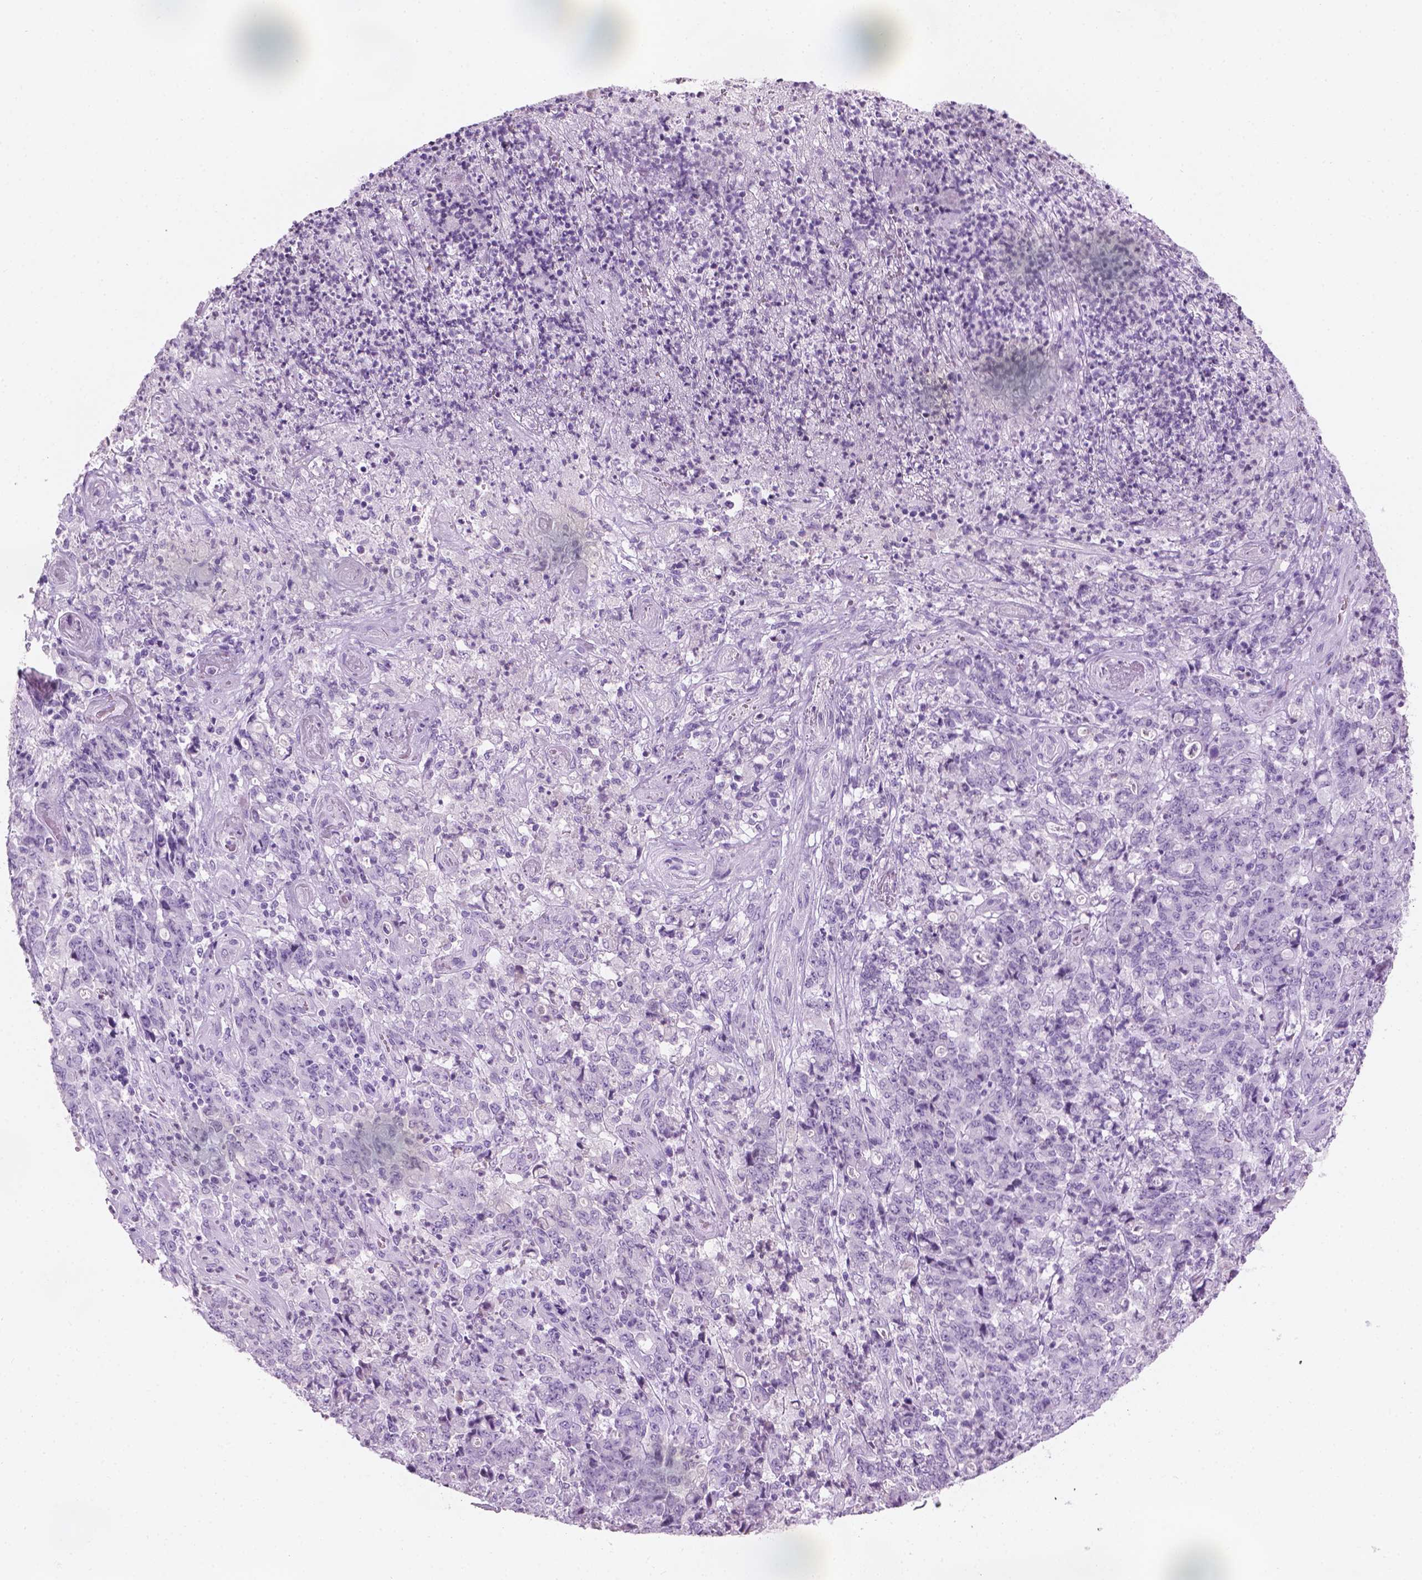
{"staining": {"intensity": "negative", "quantity": "none", "location": "none"}, "tissue": "stomach cancer", "cell_type": "Tumor cells", "image_type": "cancer", "snomed": [{"axis": "morphology", "description": "Adenocarcinoma, NOS"}, {"axis": "topography", "description": "Stomach, lower"}], "caption": "An immunohistochemistry histopathology image of adenocarcinoma (stomach) is shown. There is no staining in tumor cells of adenocarcinoma (stomach).", "gene": "TTC29", "patient": {"sex": "female", "age": 71}}